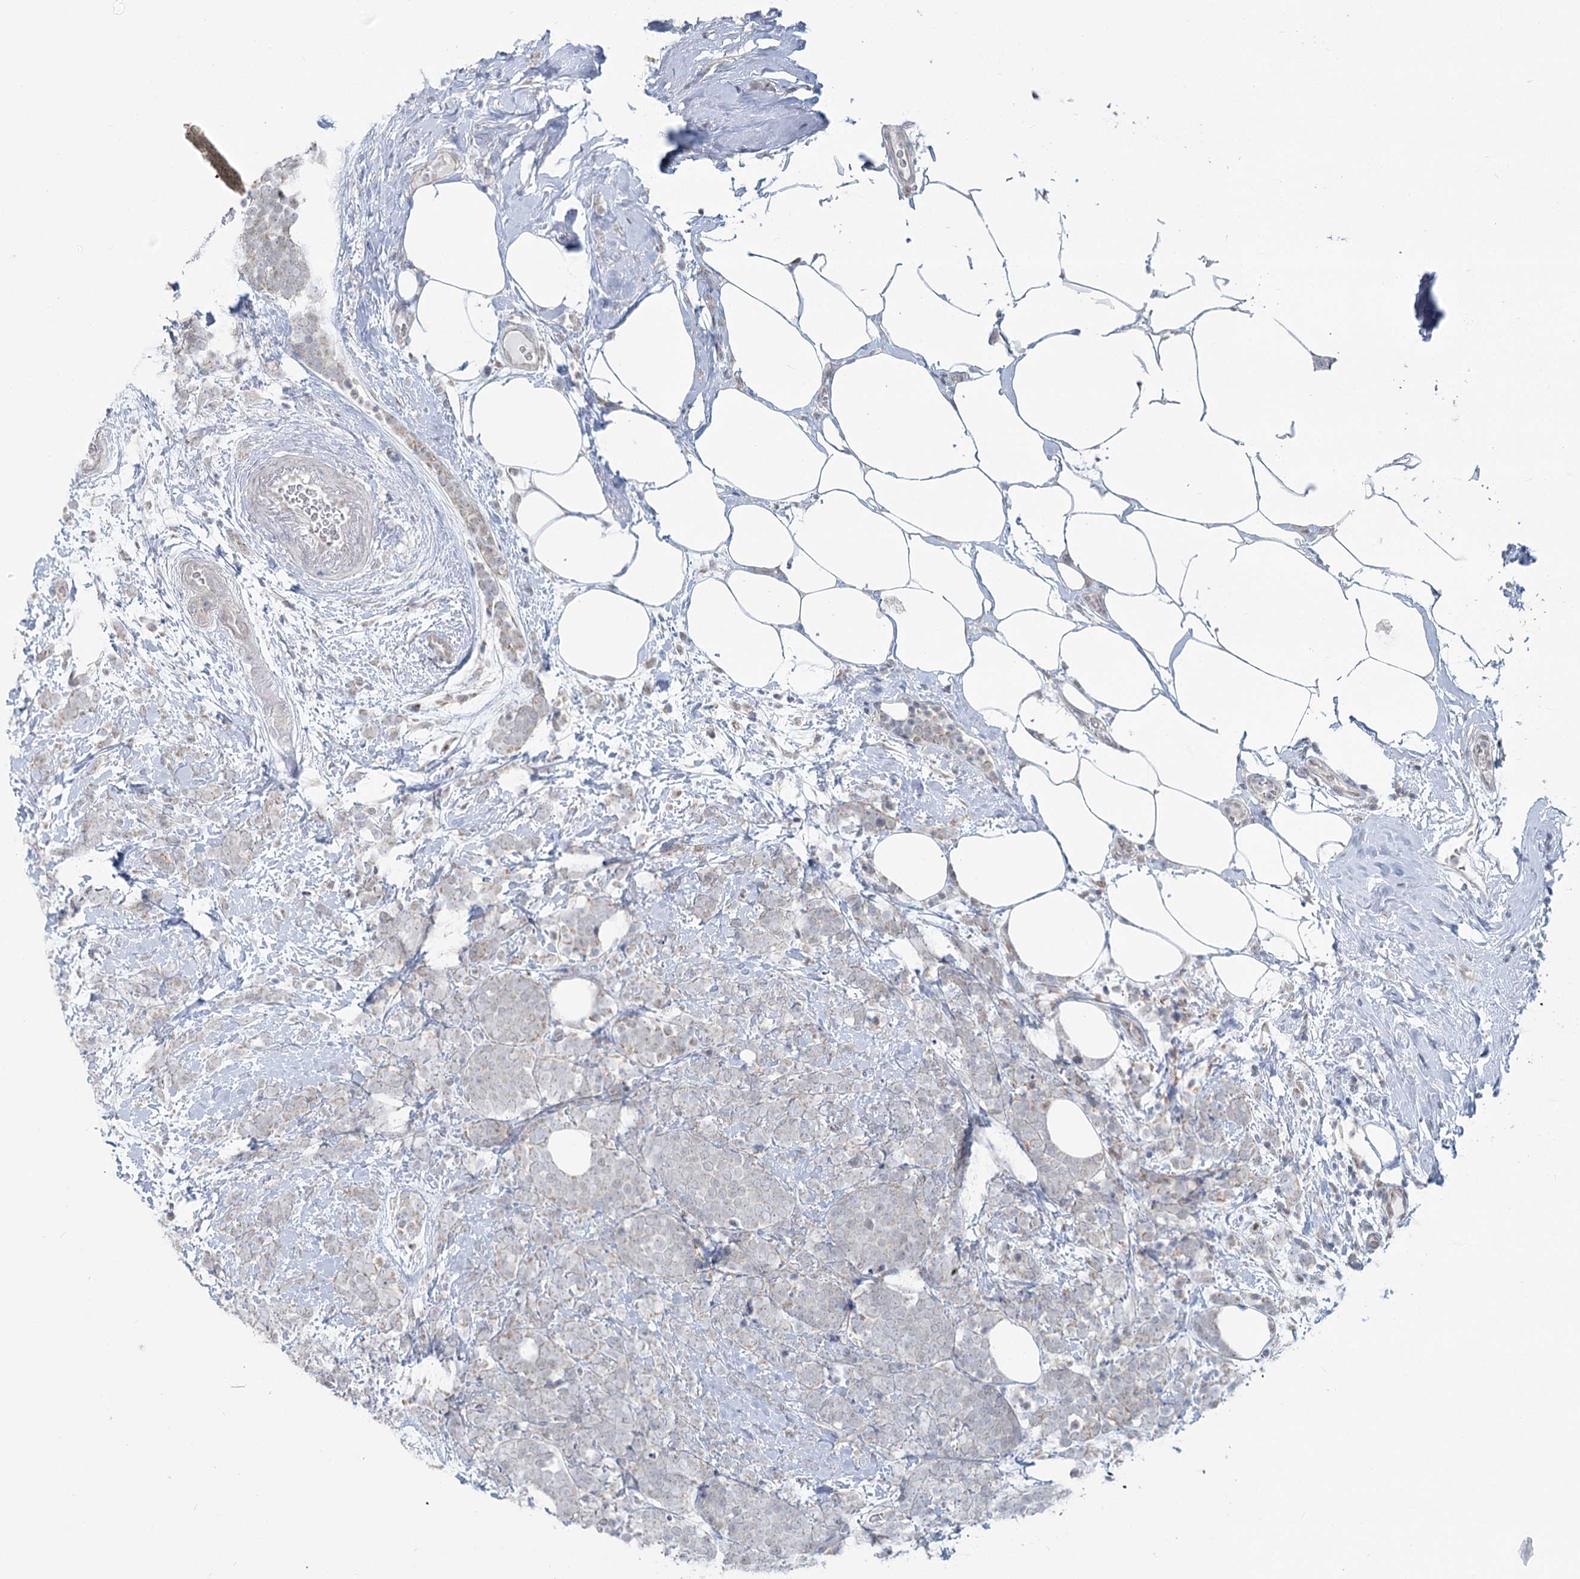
{"staining": {"intensity": "negative", "quantity": "none", "location": "none"}, "tissue": "breast cancer", "cell_type": "Tumor cells", "image_type": "cancer", "snomed": [{"axis": "morphology", "description": "Lobular carcinoma"}, {"axis": "topography", "description": "Breast"}], "caption": "This is an immunohistochemistry photomicrograph of human breast cancer. There is no staining in tumor cells.", "gene": "MTG1", "patient": {"sex": "female", "age": 58}}